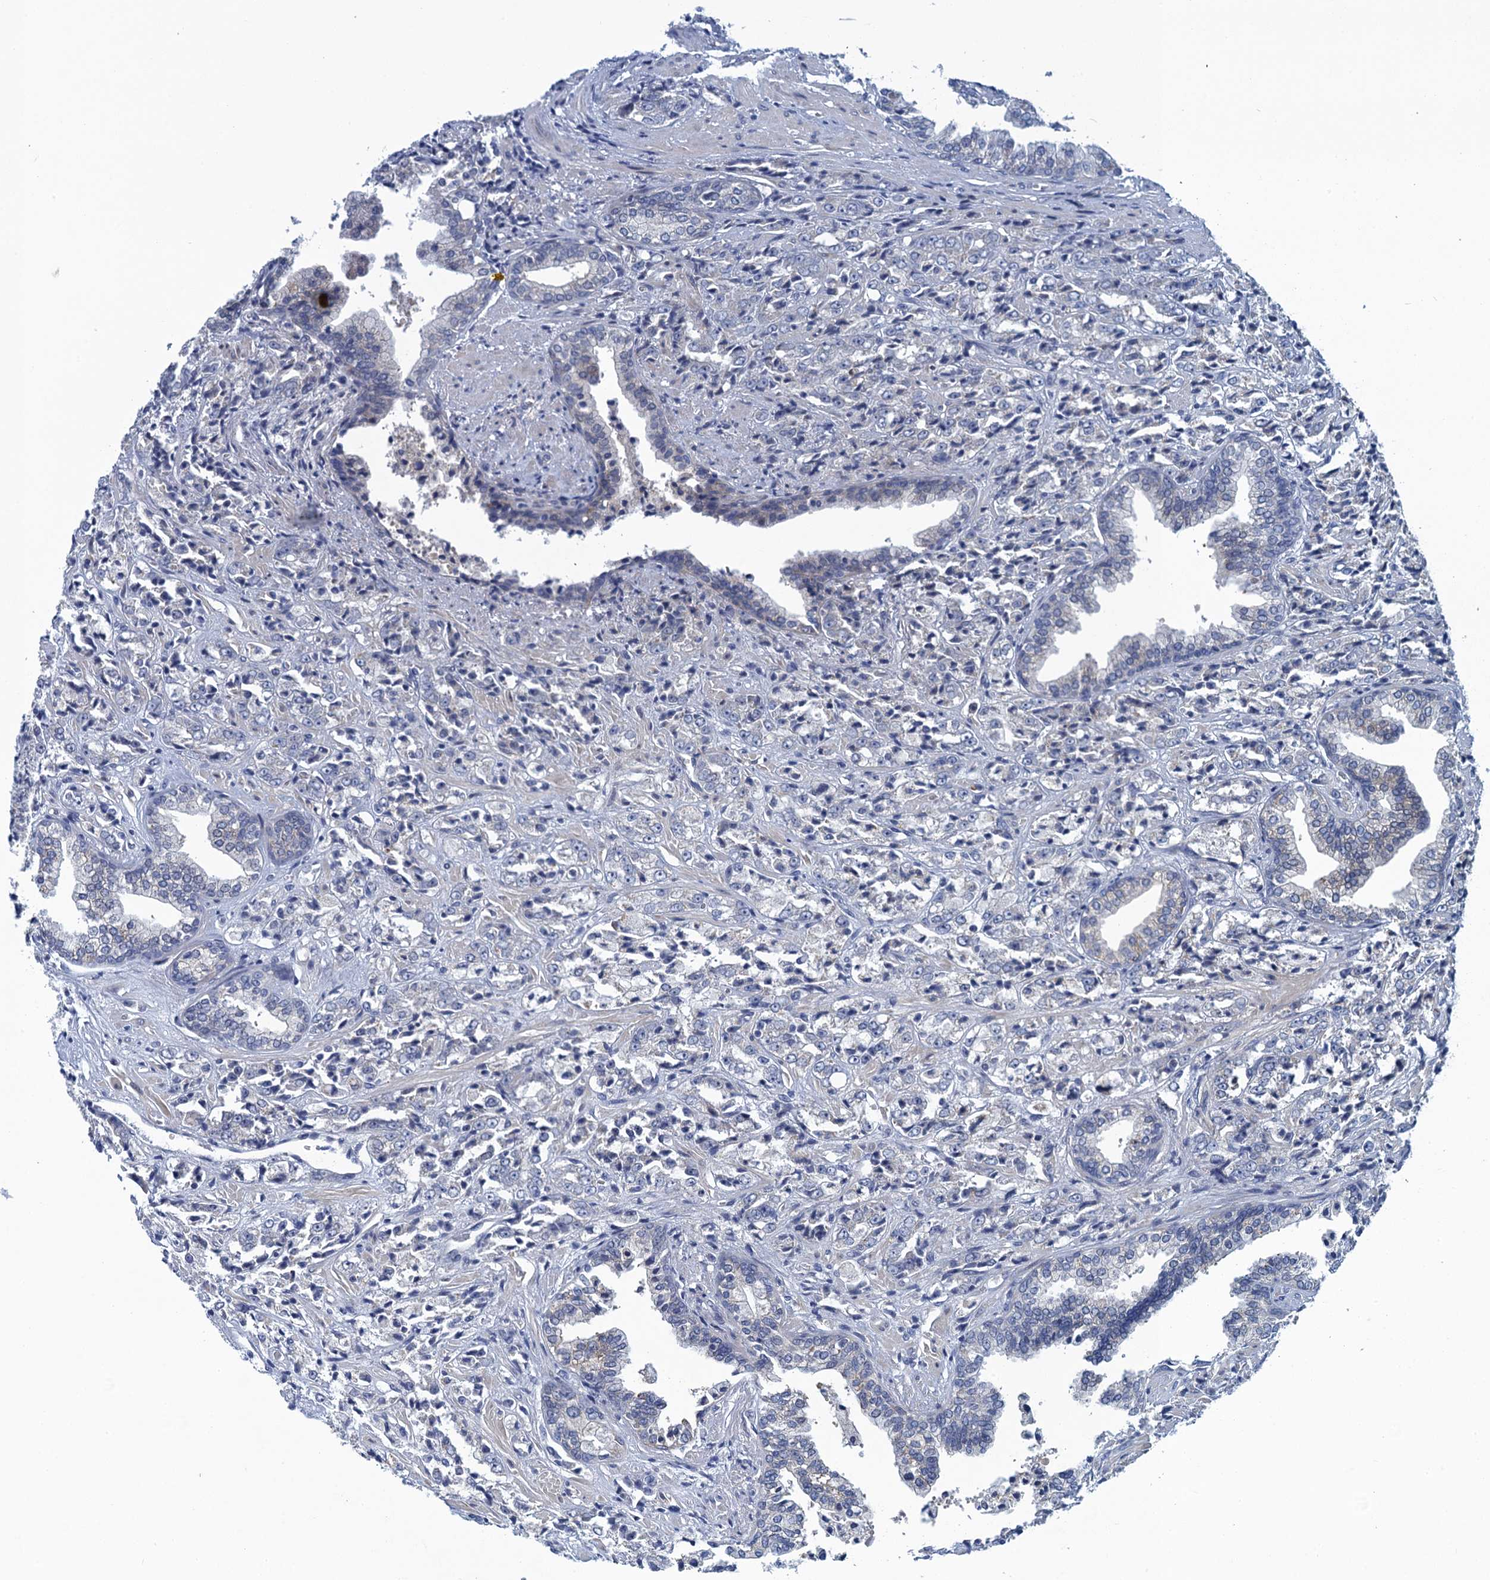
{"staining": {"intensity": "negative", "quantity": "none", "location": "none"}, "tissue": "prostate cancer", "cell_type": "Tumor cells", "image_type": "cancer", "snomed": [{"axis": "morphology", "description": "Adenocarcinoma, High grade"}, {"axis": "topography", "description": "Prostate"}], "caption": "Tumor cells are negative for protein expression in human prostate cancer.", "gene": "SCEL", "patient": {"sex": "male", "age": 71}}